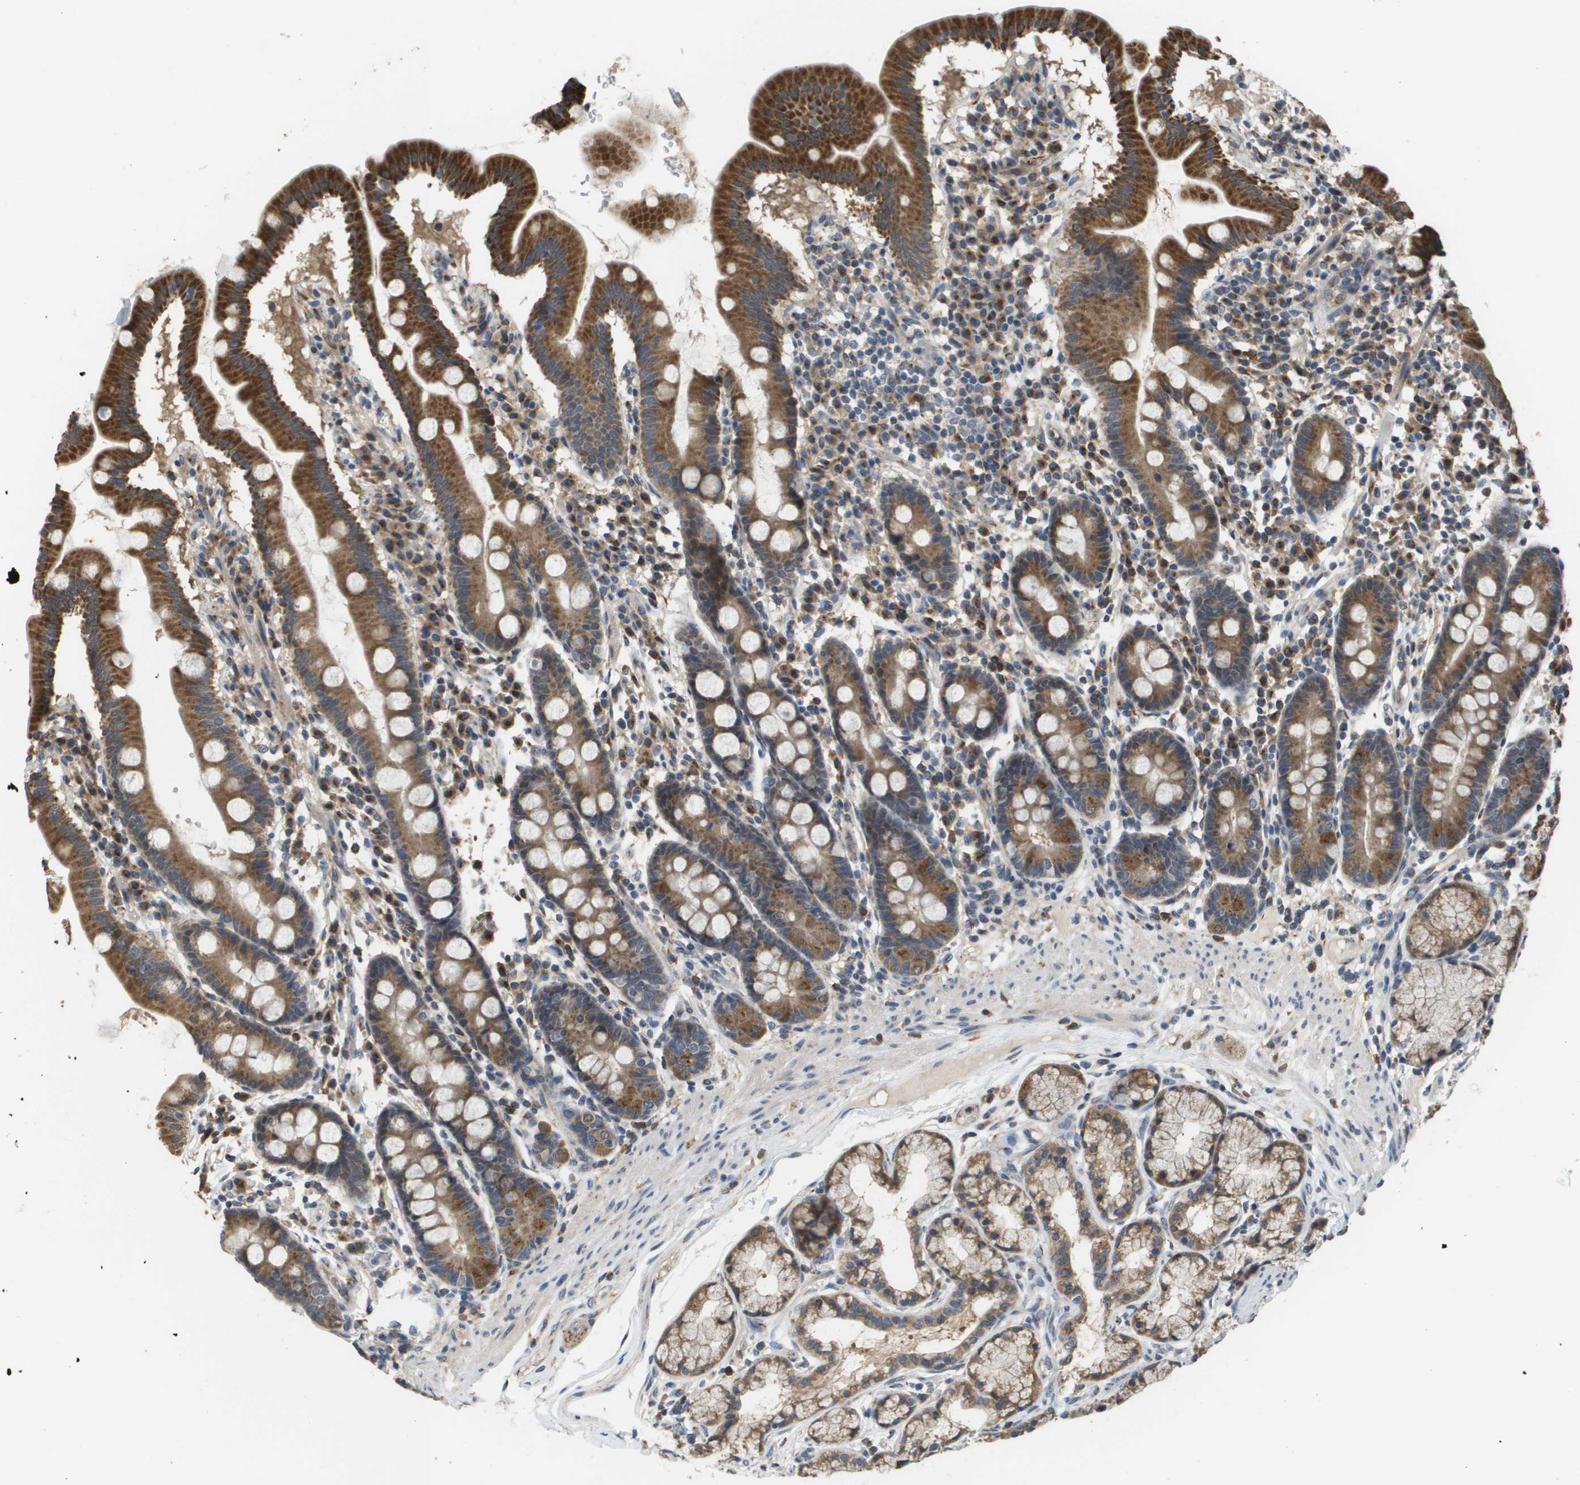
{"staining": {"intensity": "strong", "quantity": ">75%", "location": "cytoplasmic/membranous"}, "tissue": "duodenum", "cell_type": "Glandular cells", "image_type": "normal", "snomed": [{"axis": "morphology", "description": "Normal tissue, NOS"}, {"axis": "topography", "description": "Duodenum"}], "caption": "Immunohistochemical staining of unremarkable human duodenum shows strong cytoplasmic/membranous protein positivity in about >75% of glandular cells.", "gene": "PCK1", "patient": {"sex": "male", "age": 50}}